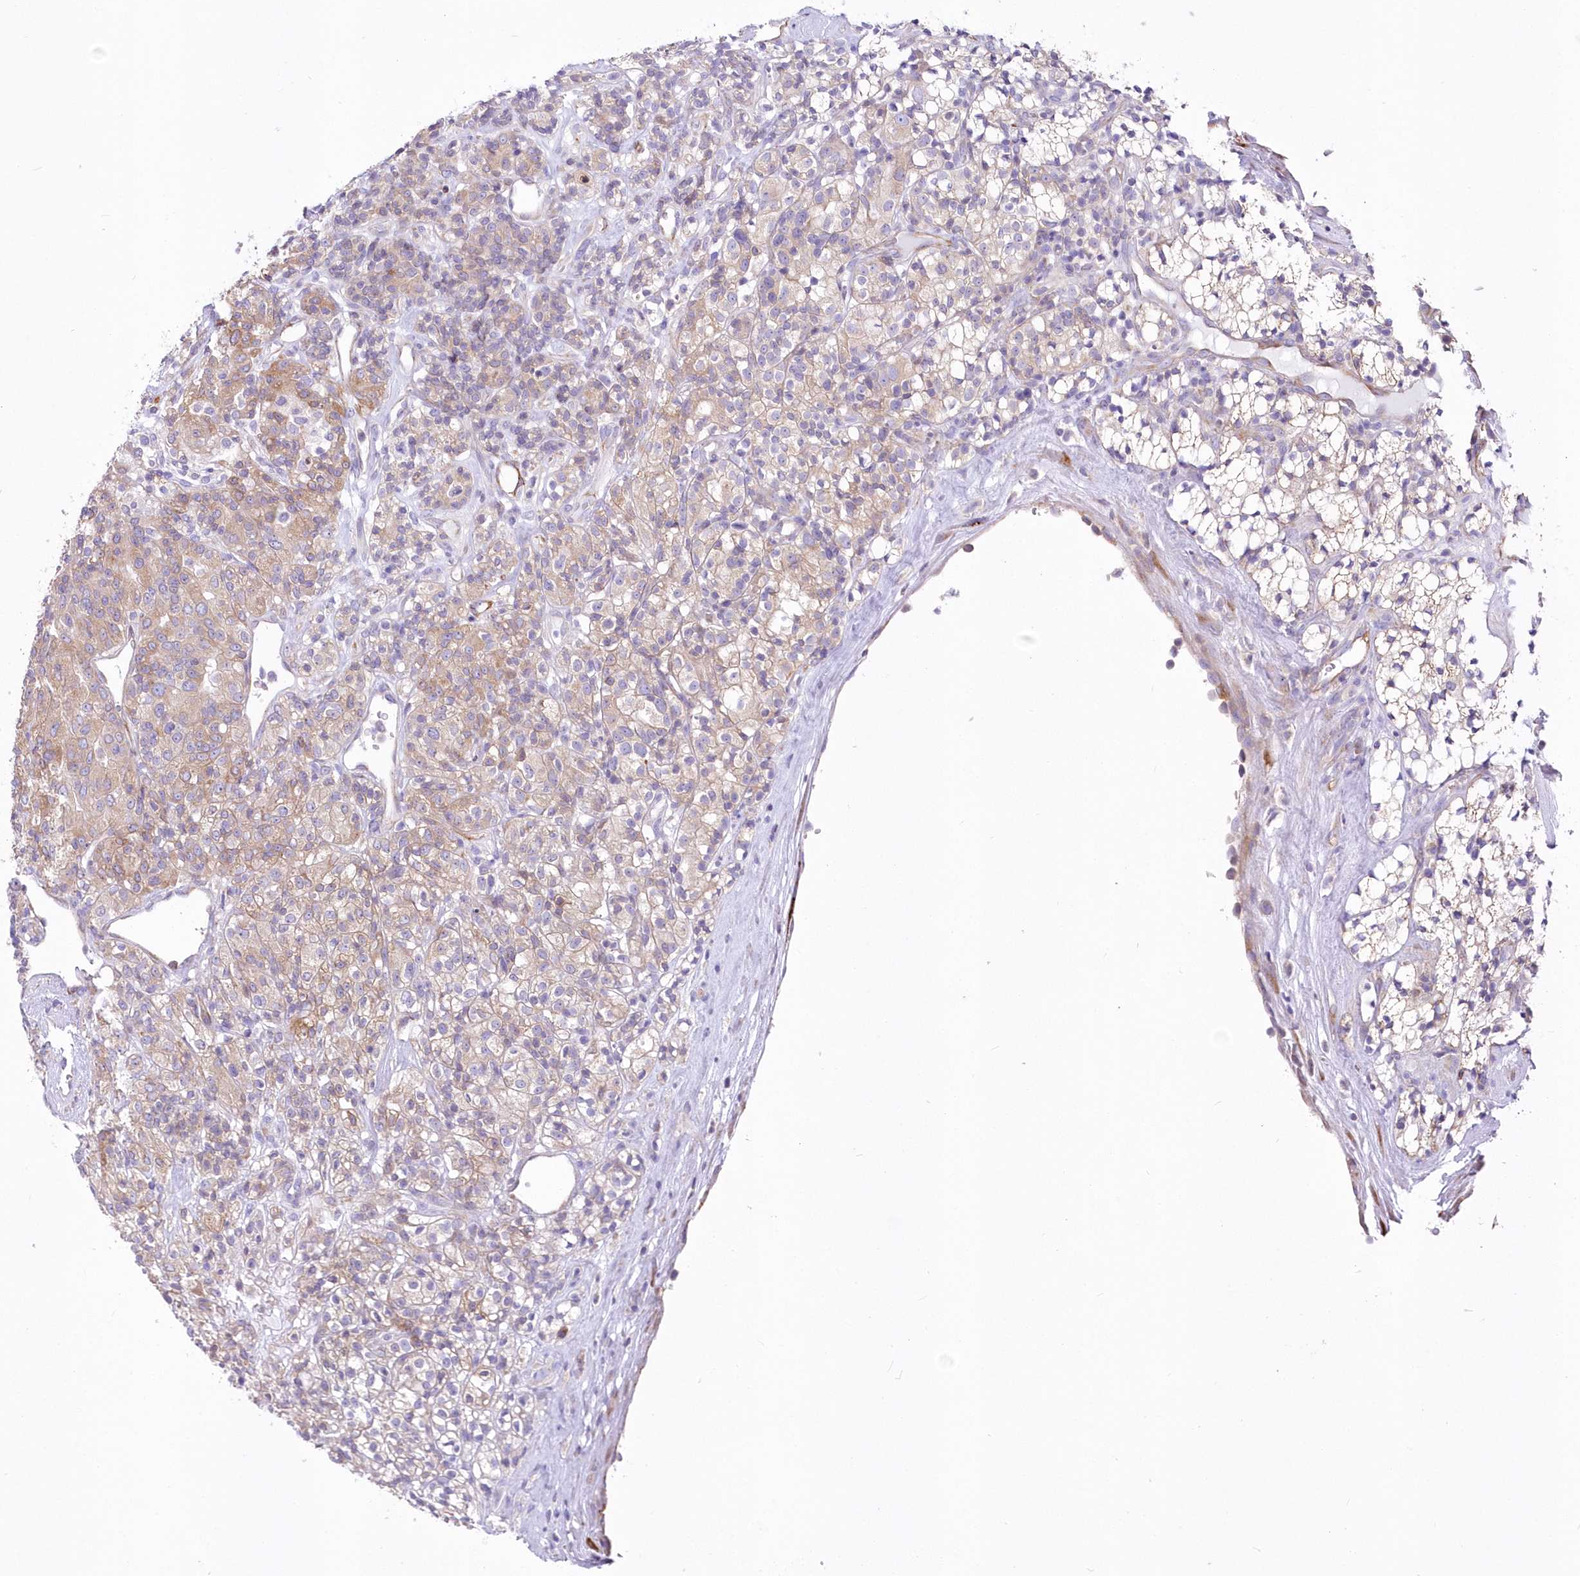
{"staining": {"intensity": "moderate", "quantity": "25%-75%", "location": "cytoplasmic/membranous"}, "tissue": "renal cancer", "cell_type": "Tumor cells", "image_type": "cancer", "snomed": [{"axis": "morphology", "description": "Adenocarcinoma, NOS"}, {"axis": "topography", "description": "Kidney"}], "caption": "A histopathology image of renal cancer stained for a protein exhibits moderate cytoplasmic/membranous brown staining in tumor cells. Nuclei are stained in blue.", "gene": "YTHDC2", "patient": {"sex": "male", "age": 77}}